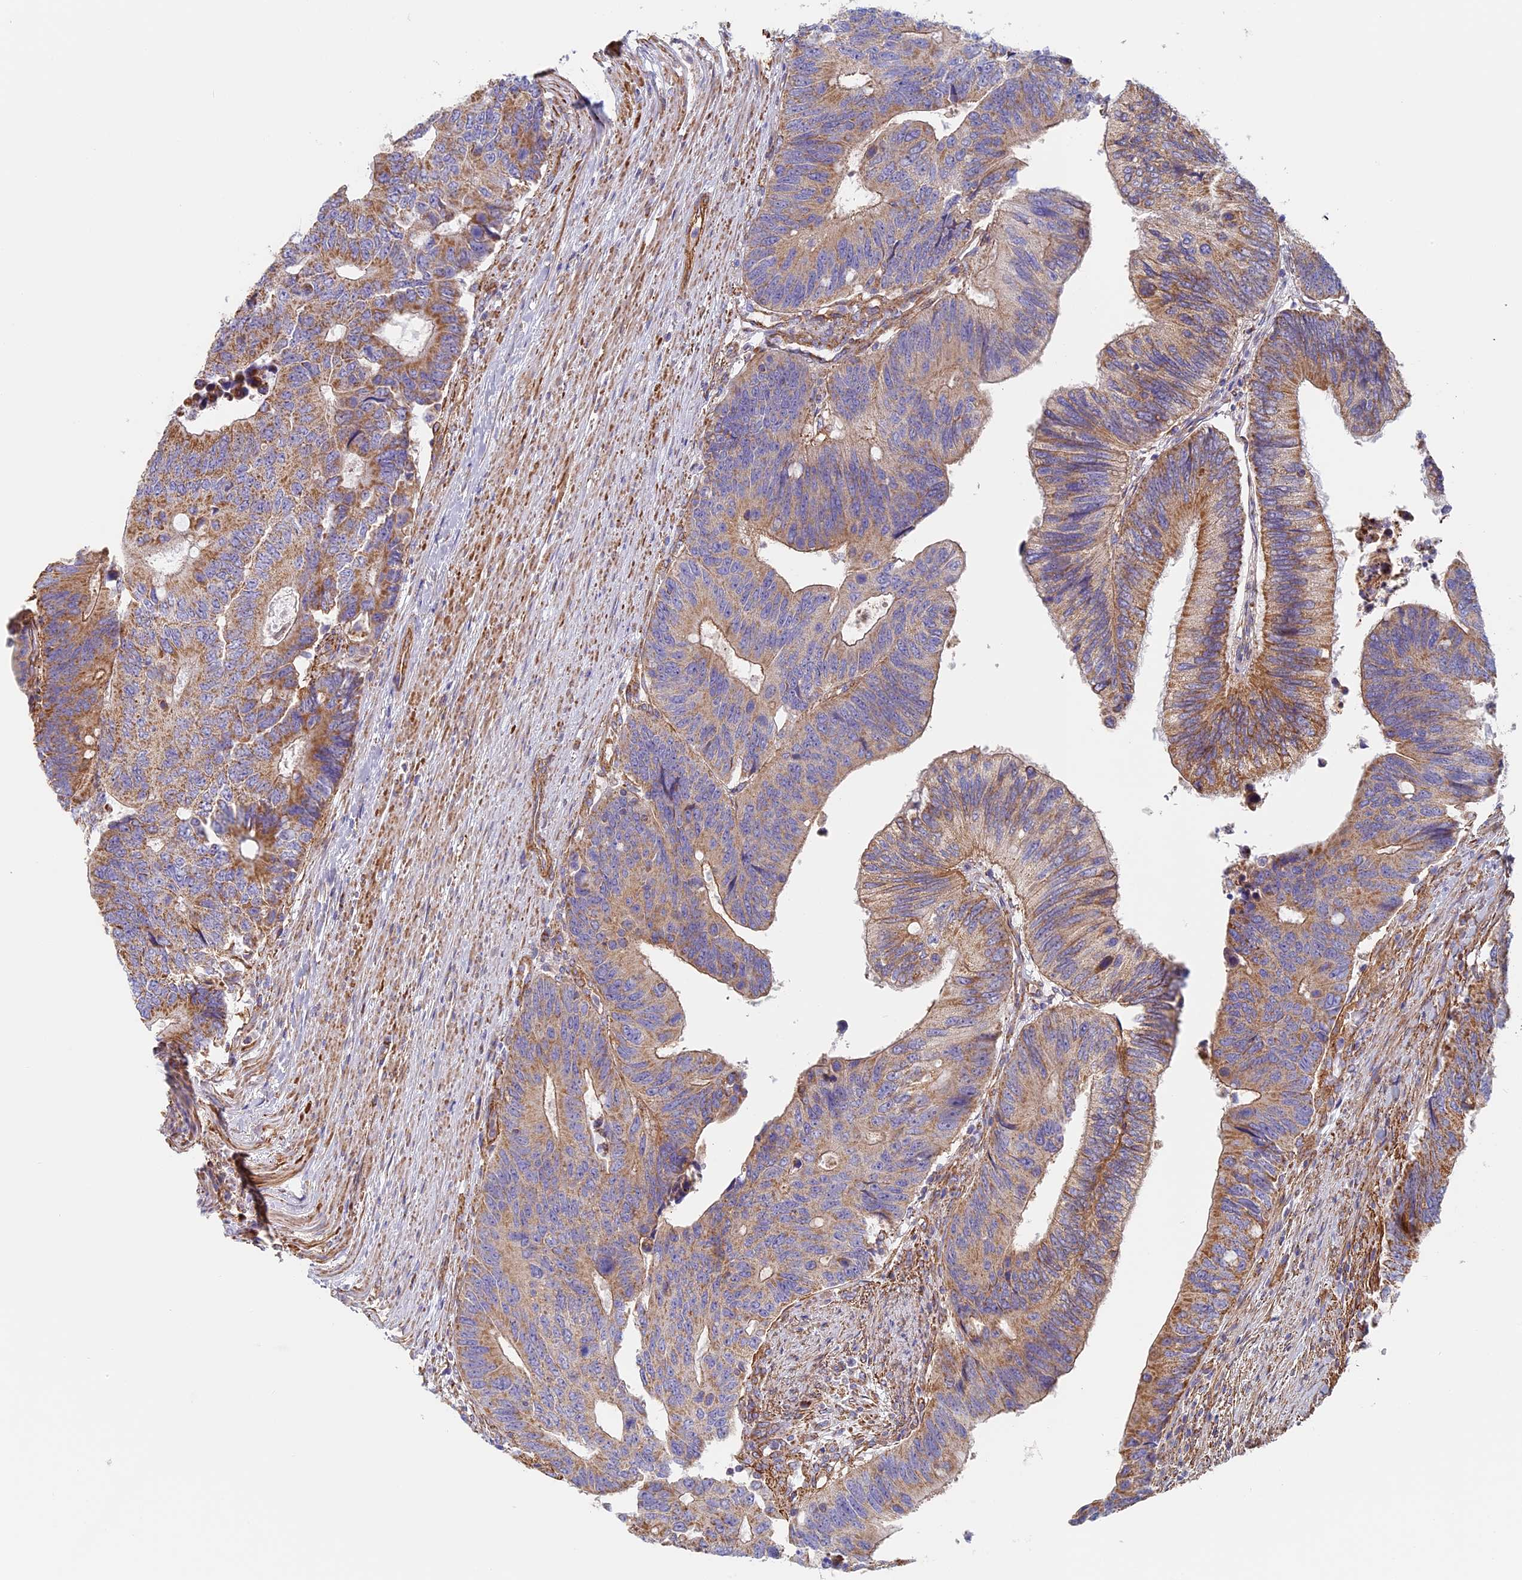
{"staining": {"intensity": "moderate", "quantity": ">75%", "location": "cytoplasmic/membranous"}, "tissue": "colorectal cancer", "cell_type": "Tumor cells", "image_type": "cancer", "snomed": [{"axis": "morphology", "description": "Adenocarcinoma, NOS"}, {"axis": "topography", "description": "Colon"}], "caption": "Protein expression analysis of colorectal cancer shows moderate cytoplasmic/membranous positivity in about >75% of tumor cells.", "gene": "DDA1", "patient": {"sex": "male", "age": 87}}